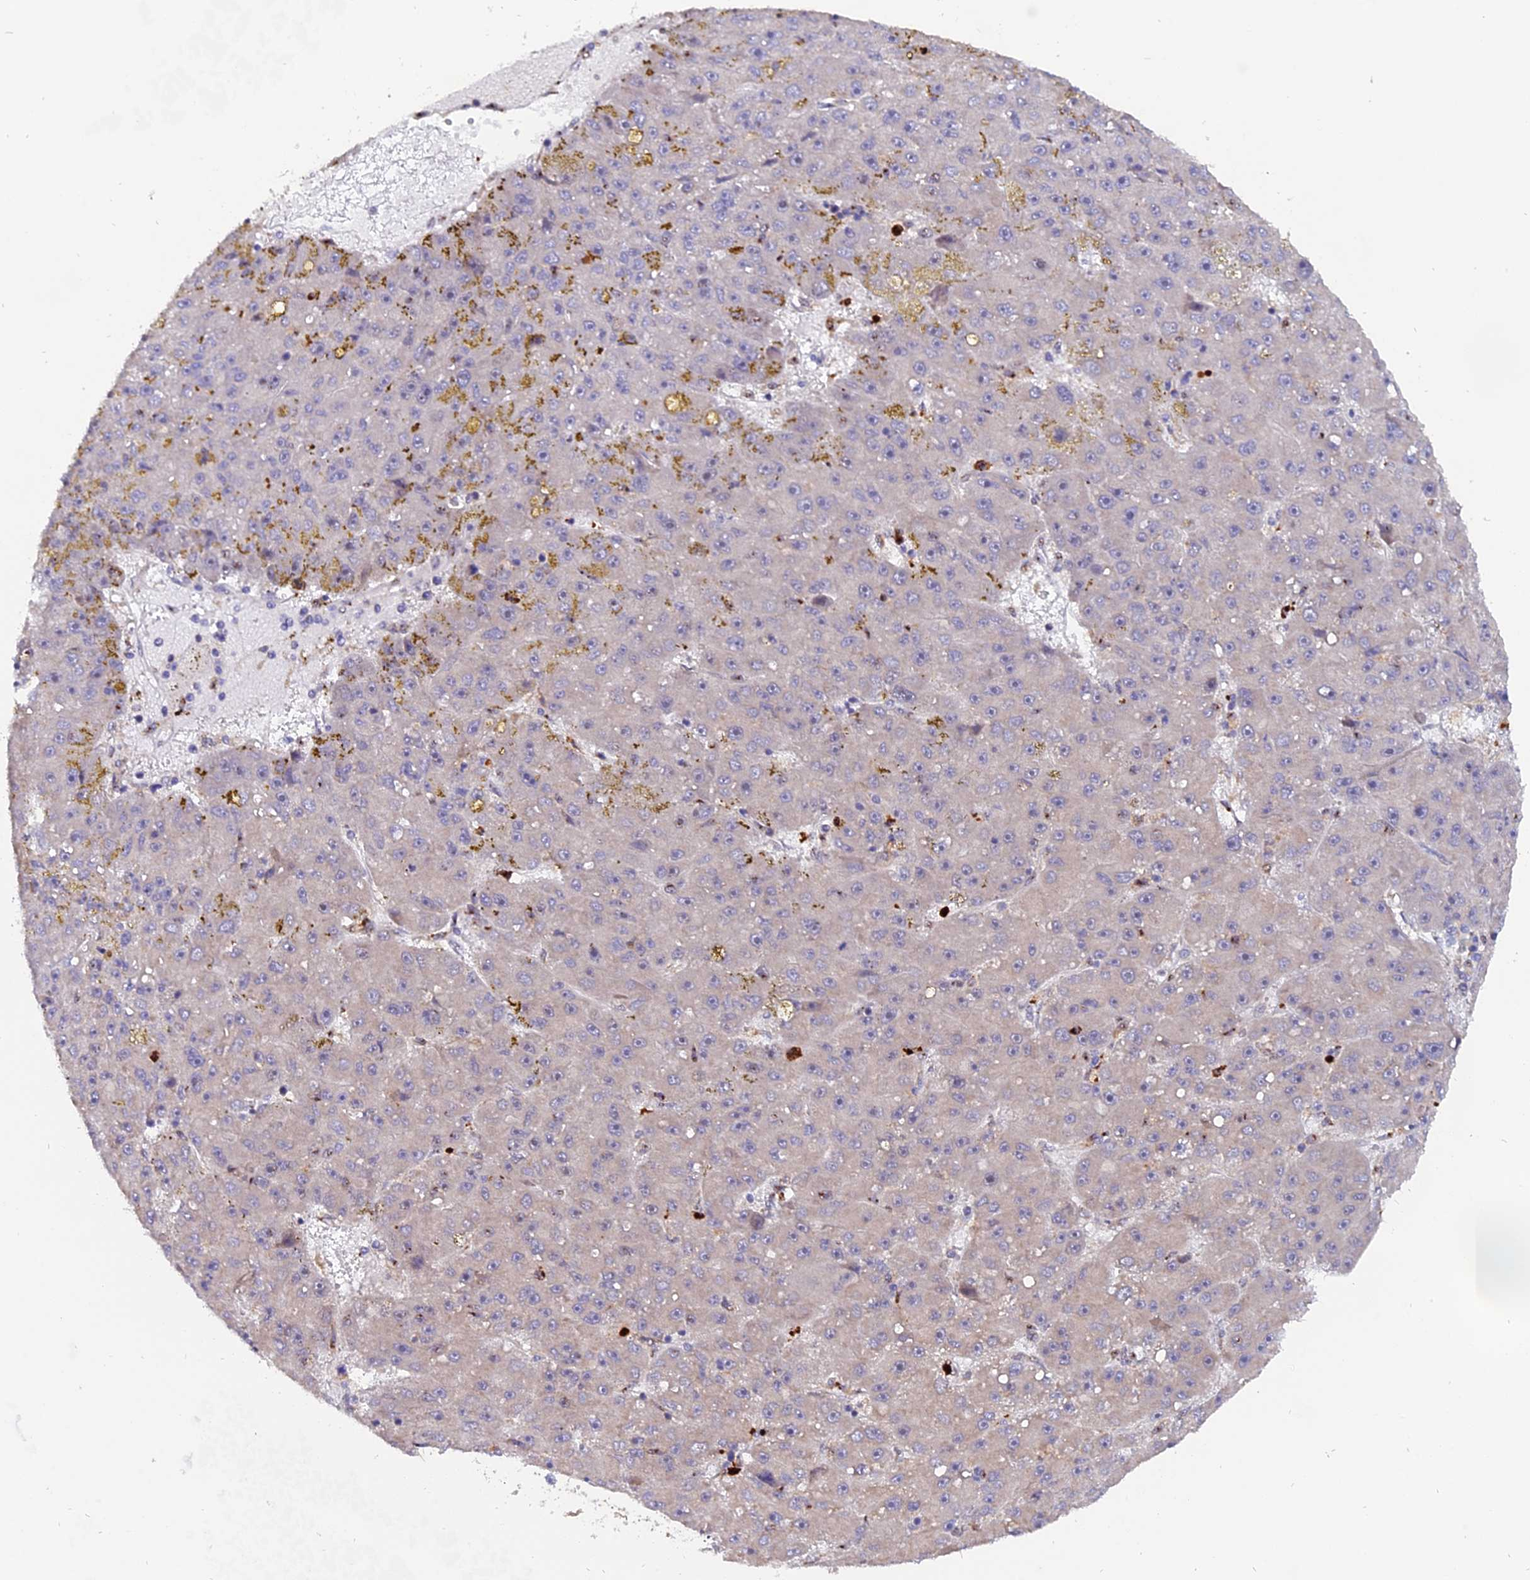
{"staining": {"intensity": "weak", "quantity": "<25%", "location": "cytoplasmic/membranous"}, "tissue": "liver cancer", "cell_type": "Tumor cells", "image_type": "cancer", "snomed": [{"axis": "morphology", "description": "Carcinoma, Hepatocellular, NOS"}, {"axis": "topography", "description": "Liver"}], "caption": "Tumor cells are negative for brown protein staining in liver hepatocellular carcinoma.", "gene": "FAM118B", "patient": {"sex": "male", "age": 67}}